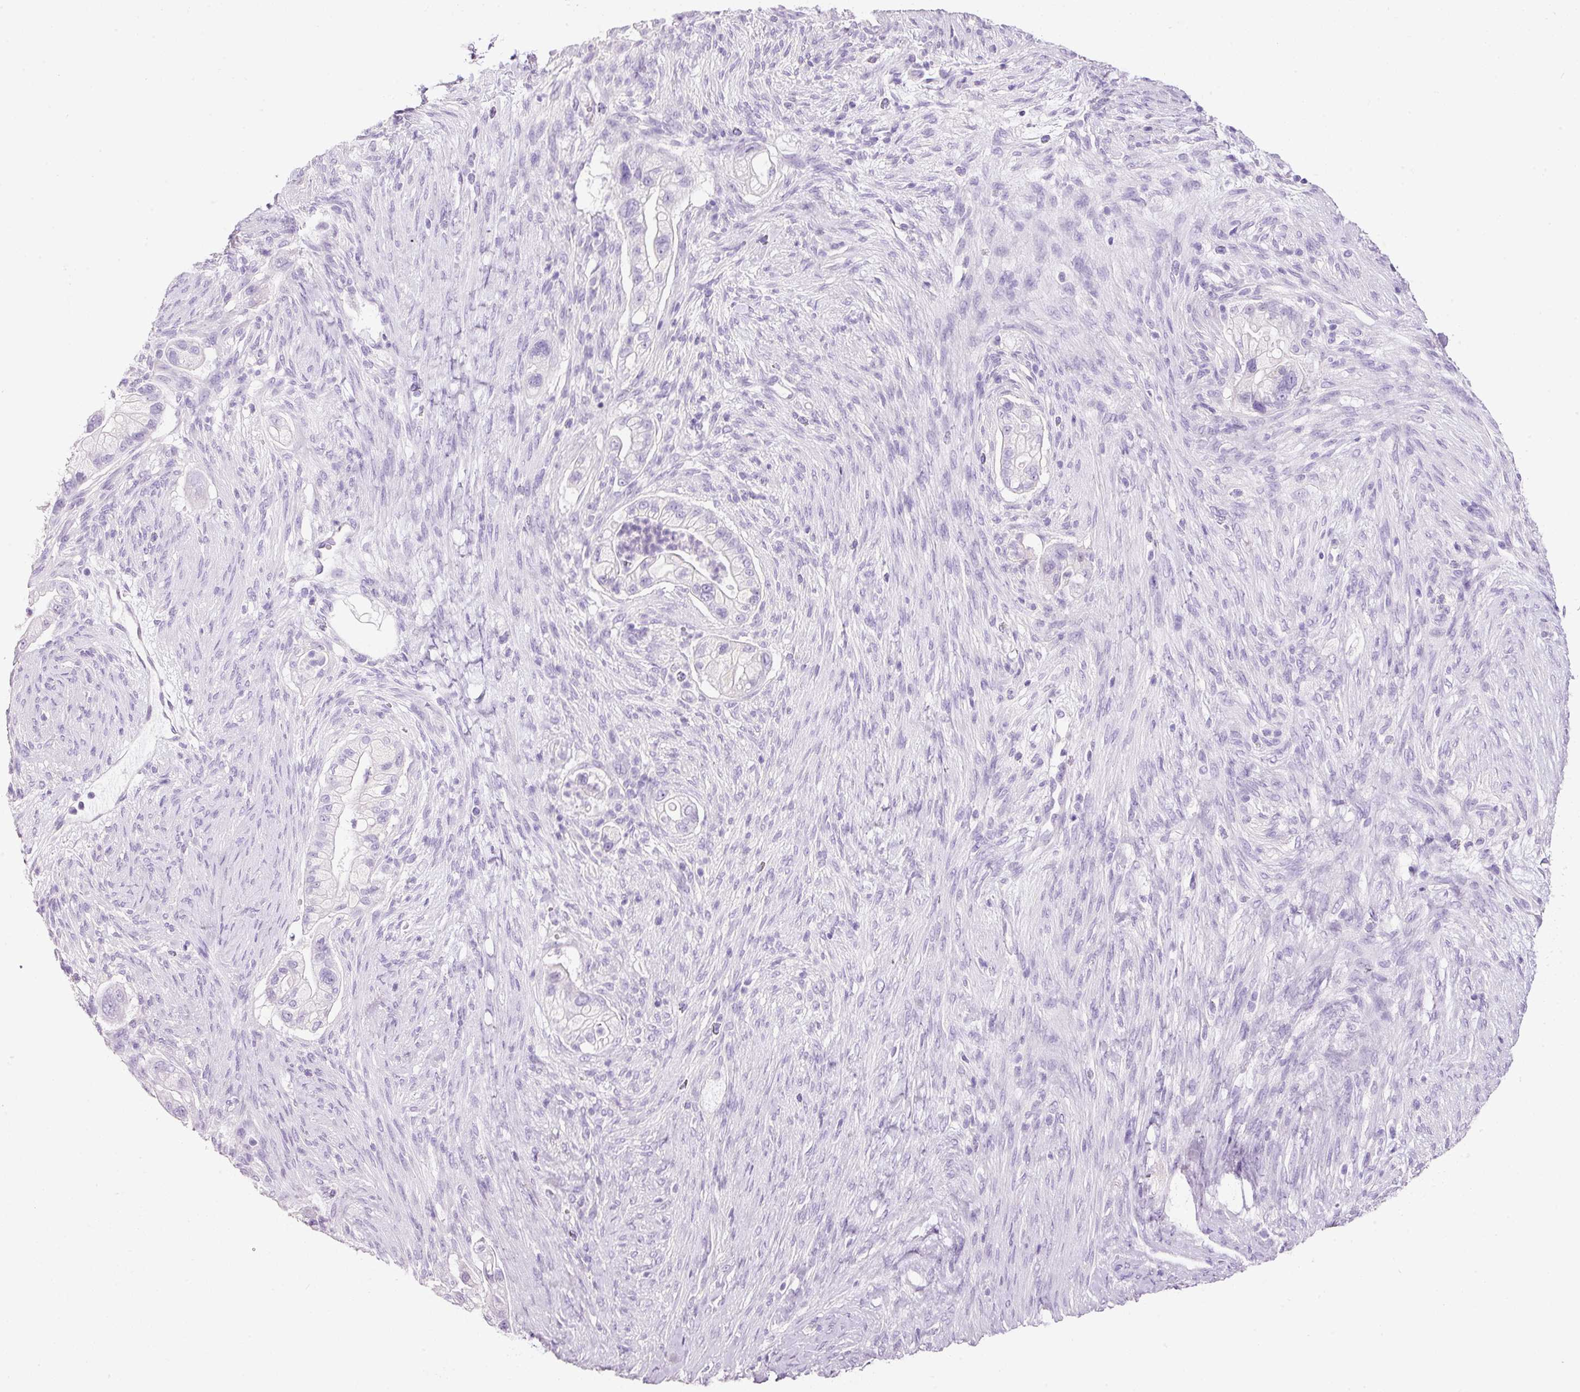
{"staining": {"intensity": "negative", "quantity": "none", "location": "none"}, "tissue": "pancreatic cancer", "cell_type": "Tumor cells", "image_type": "cancer", "snomed": [{"axis": "morphology", "description": "Adenocarcinoma, NOS"}, {"axis": "topography", "description": "Pancreas"}], "caption": "Immunohistochemical staining of pancreatic cancer exhibits no significant expression in tumor cells.", "gene": "BSND", "patient": {"sex": "male", "age": 44}}